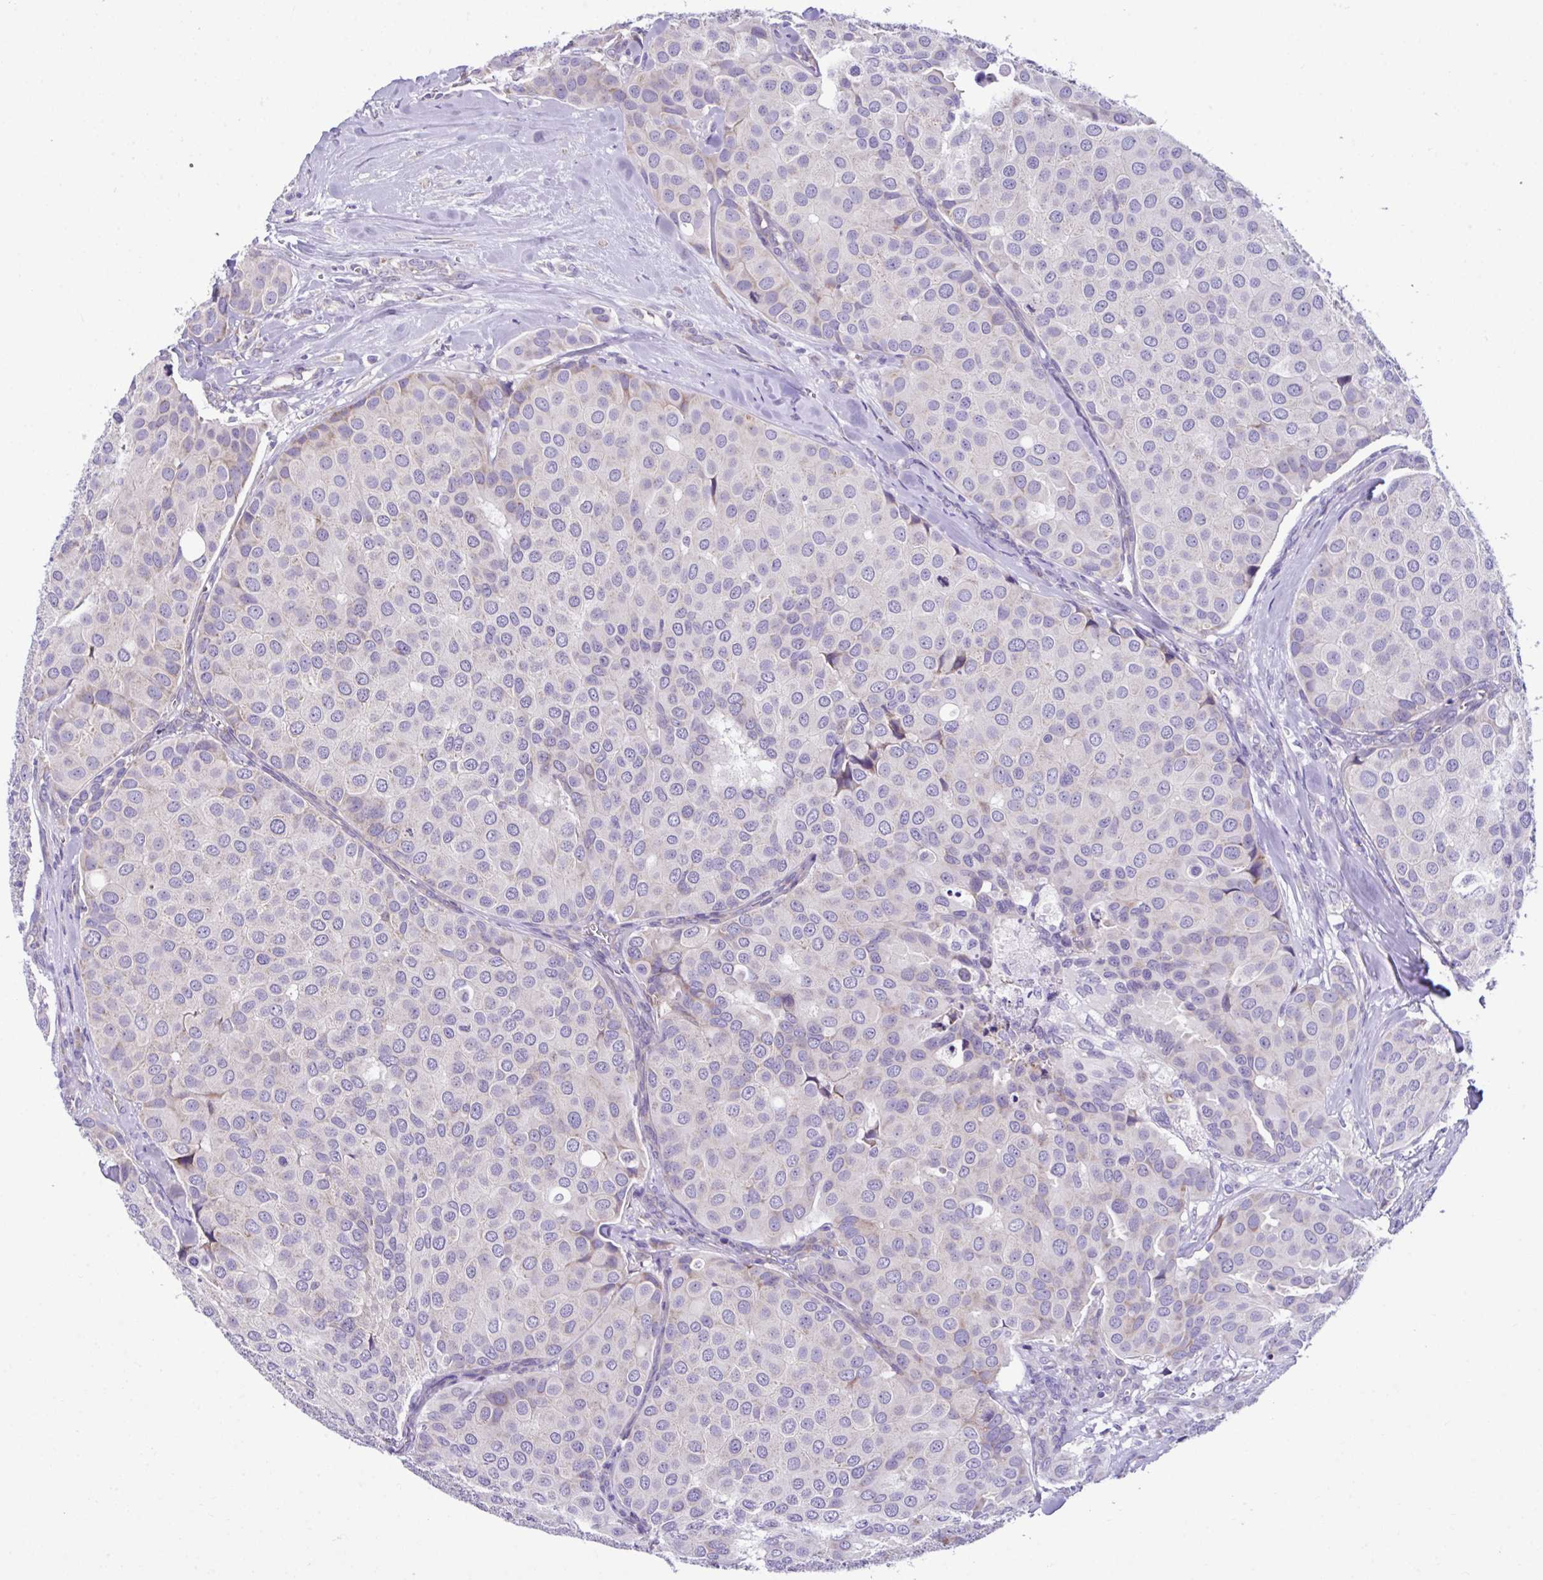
{"staining": {"intensity": "moderate", "quantity": "<25%", "location": "cytoplasmic/membranous"}, "tissue": "breast cancer", "cell_type": "Tumor cells", "image_type": "cancer", "snomed": [{"axis": "morphology", "description": "Duct carcinoma"}, {"axis": "topography", "description": "Breast"}], "caption": "The micrograph shows staining of breast cancer (invasive ductal carcinoma), revealing moderate cytoplasmic/membranous protein staining (brown color) within tumor cells.", "gene": "RPL7", "patient": {"sex": "female", "age": 70}}